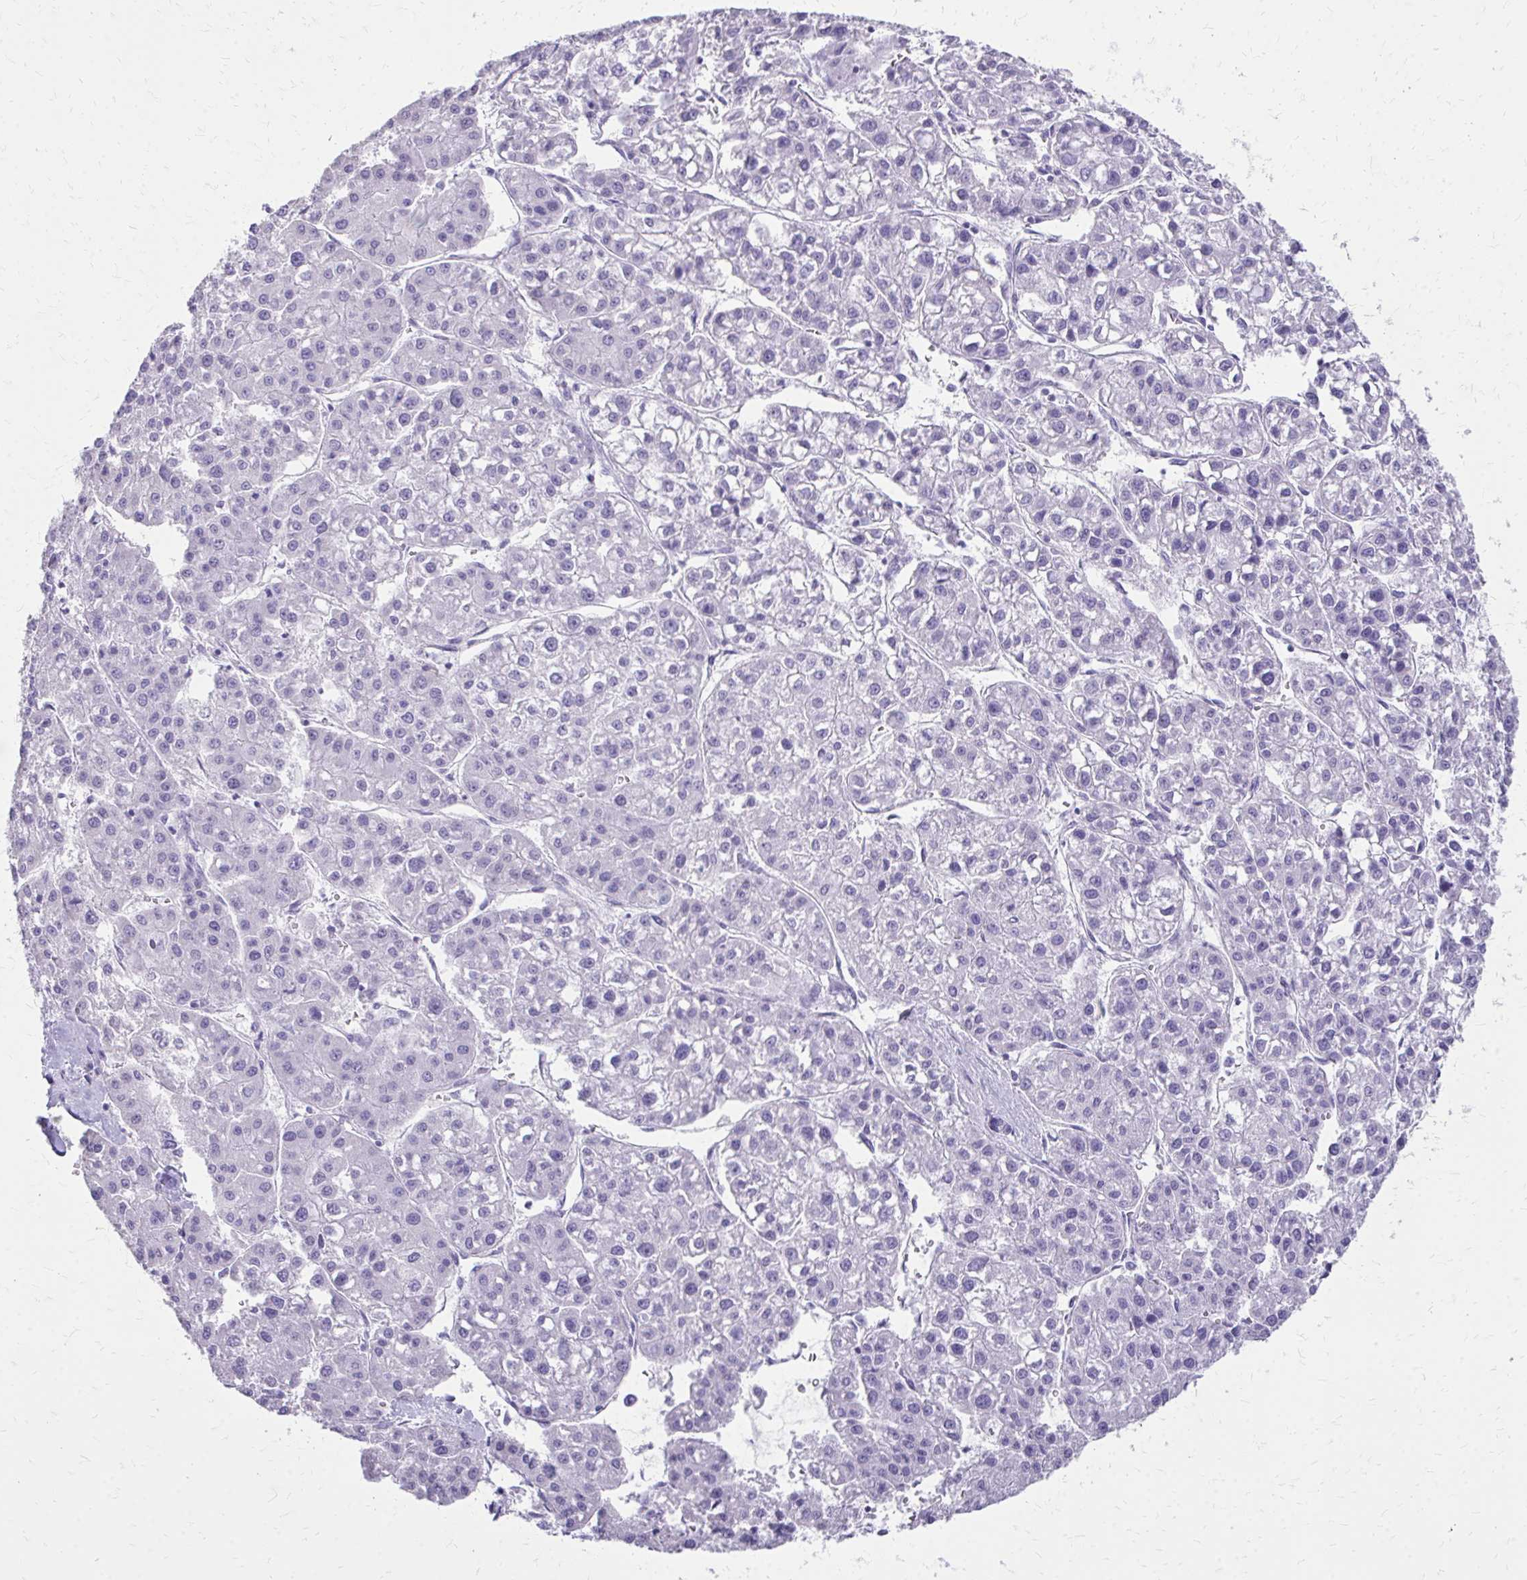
{"staining": {"intensity": "negative", "quantity": "none", "location": "none"}, "tissue": "liver cancer", "cell_type": "Tumor cells", "image_type": "cancer", "snomed": [{"axis": "morphology", "description": "Carcinoma, Hepatocellular, NOS"}, {"axis": "topography", "description": "Liver"}], "caption": "A high-resolution image shows immunohistochemistry (IHC) staining of liver hepatocellular carcinoma, which demonstrates no significant staining in tumor cells. Brightfield microscopy of immunohistochemistry stained with DAB (3,3'-diaminobenzidine) (brown) and hematoxylin (blue), captured at high magnification.", "gene": "TRIM6", "patient": {"sex": "male", "age": 73}}